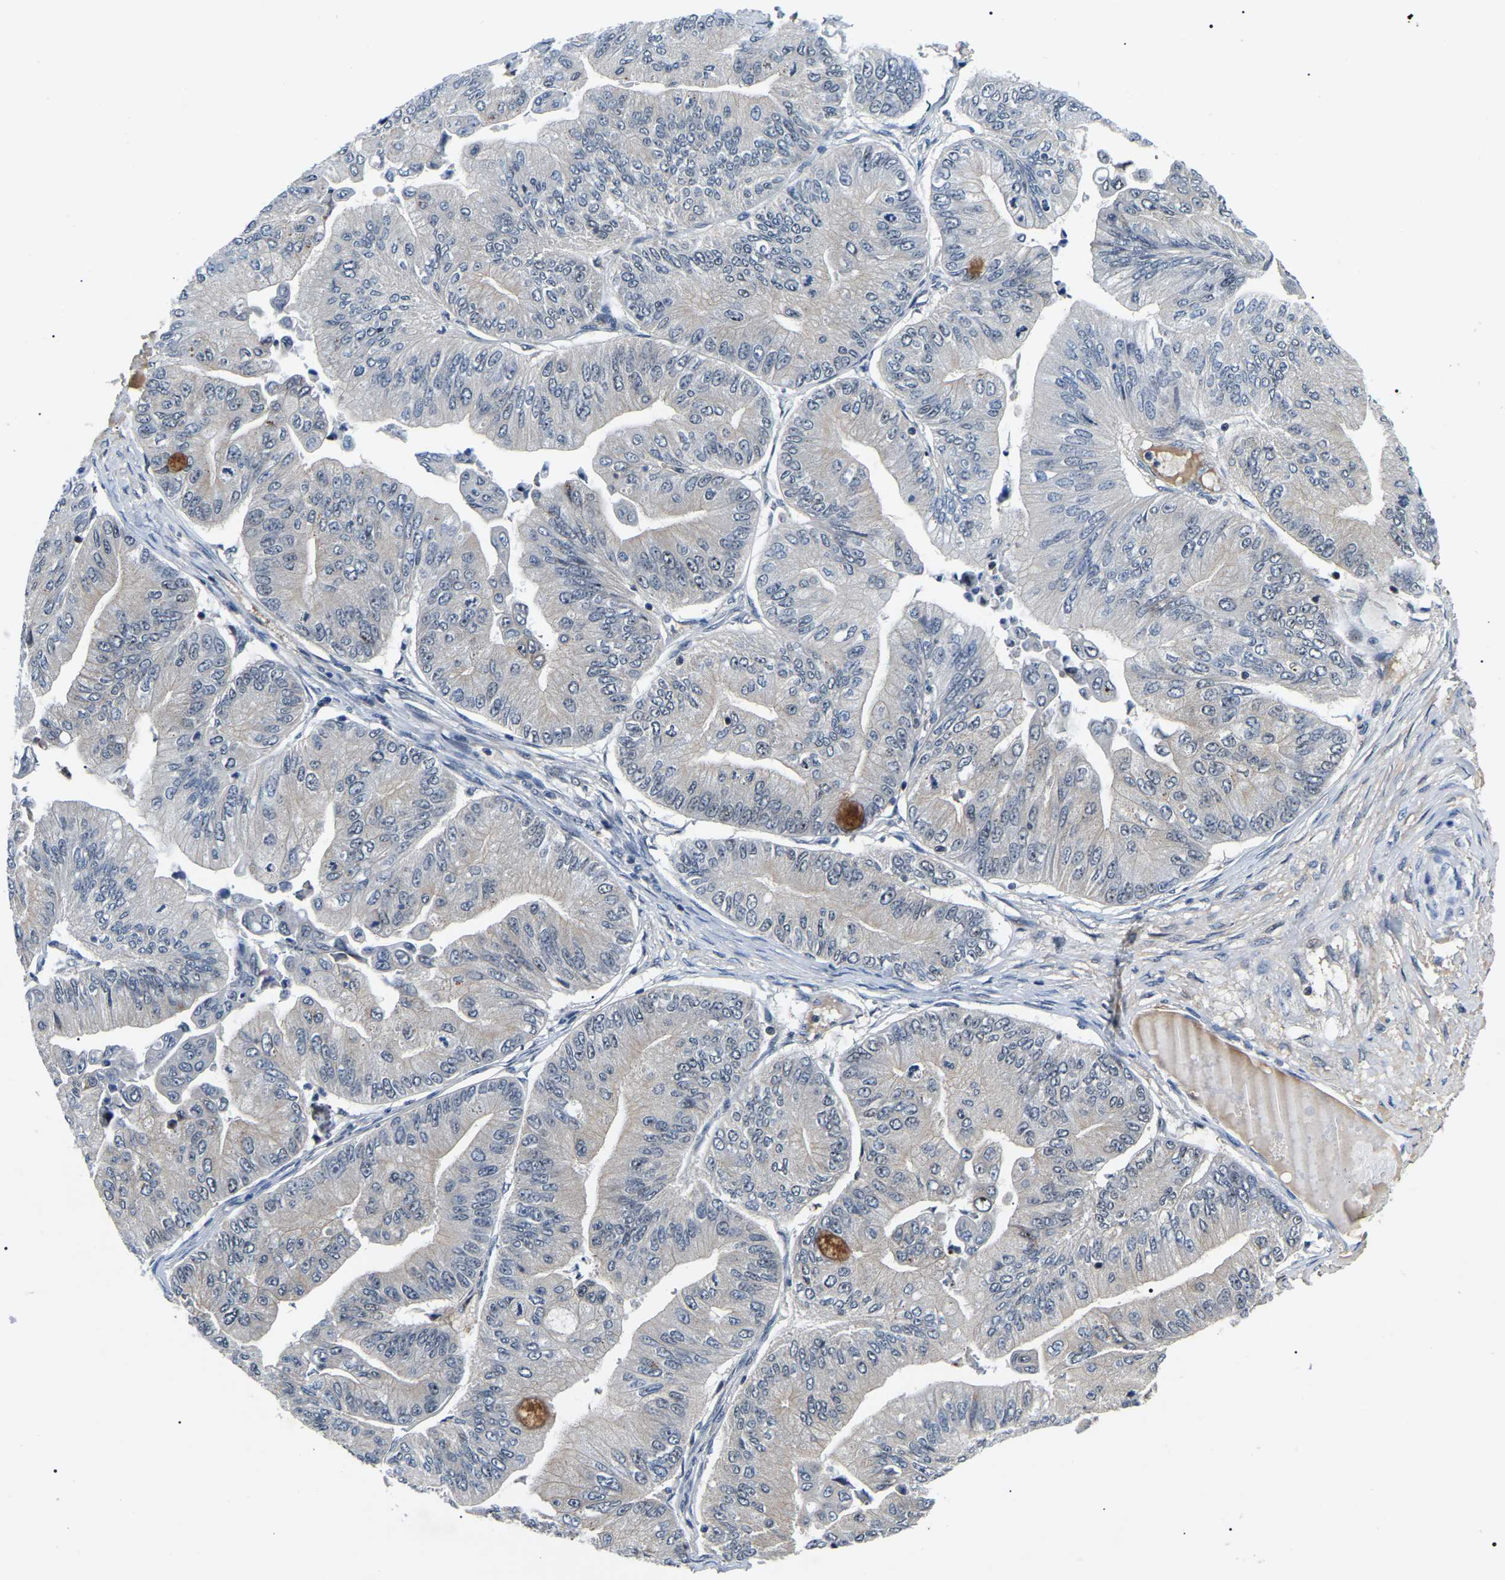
{"staining": {"intensity": "strong", "quantity": "<25%", "location": "cytoplasmic/membranous"}, "tissue": "ovarian cancer", "cell_type": "Tumor cells", "image_type": "cancer", "snomed": [{"axis": "morphology", "description": "Cystadenocarcinoma, mucinous, NOS"}, {"axis": "topography", "description": "Ovary"}], "caption": "Immunohistochemistry histopathology image of neoplastic tissue: ovarian cancer stained using IHC demonstrates medium levels of strong protein expression localized specifically in the cytoplasmic/membranous of tumor cells, appearing as a cytoplasmic/membranous brown color.", "gene": "RRP1B", "patient": {"sex": "female", "age": 61}}